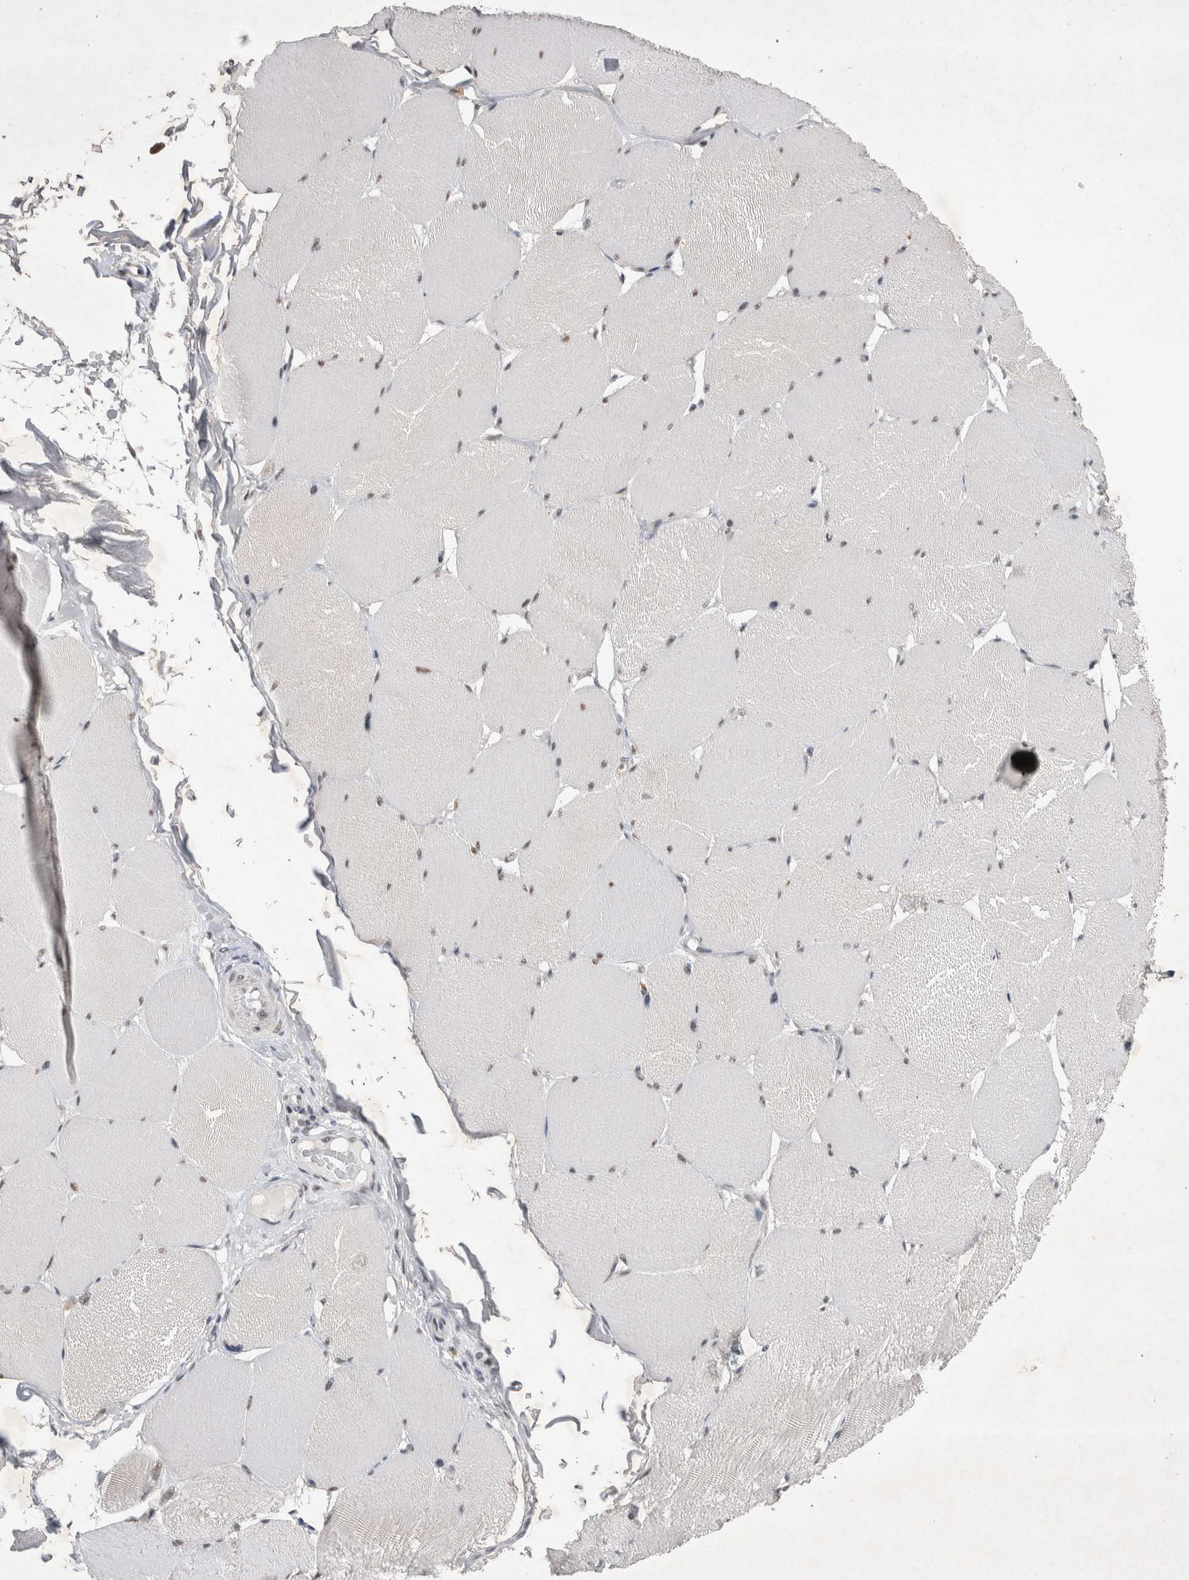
{"staining": {"intensity": "weak", "quantity": "25%-75%", "location": "nuclear"}, "tissue": "skeletal muscle", "cell_type": "Myocytes", "image_type": "normal", "snomed": [{"axis": "morphology", "description": "Normal tissue, NOS"}, {"axis": "topography", "description": "Skin"}, {"axis": "topography", "description": "Skeletal muscle"}], "caption": "High-magnification brightfield microscopy of normal skeletal muscle stained with DAB (3,3'-diaminobenzidine) (brown) and counterstained with hematoxylin (blue). myocytes exhibit weak nuclear positivity is present in about25%-75% of cells. (DAB IHC with brightfield microscopy, high magnification).", "gene": "RBM6", "patient": {"sex": "male", "age": 83}}